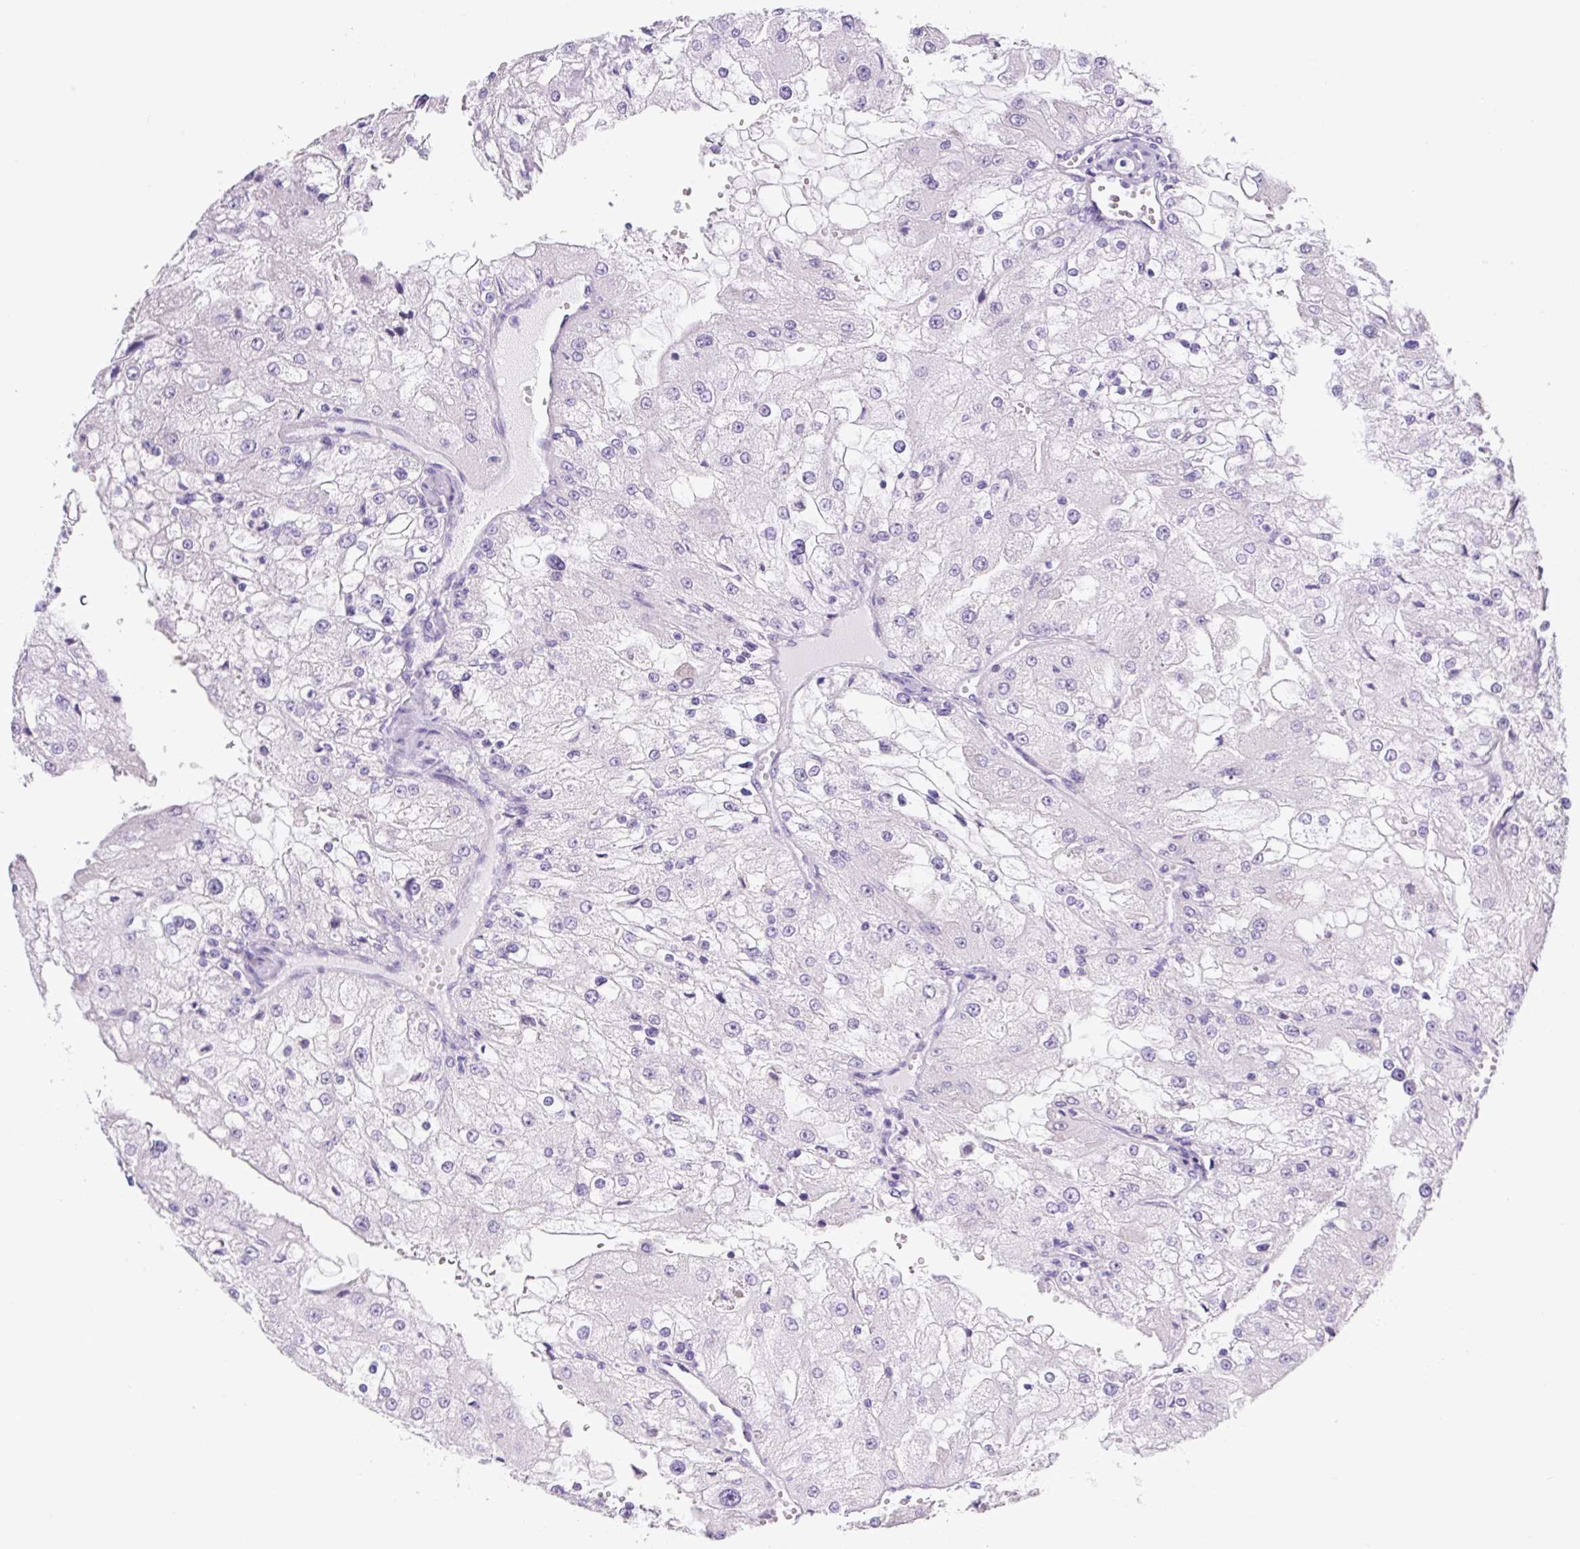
{"staining": {"intensity": "negative", "quantity": "none", "location": "none"}, "tissue": "renal cancer", "cell_type": "Tumor cells", "image_type": "cancer", "snomed": [{"axis": "morphology", "description": "Adenocarcinoma, NOS"}, {"axis": "topography", "description": "Kidney"}], "caption": "Renal cancer (adenocarcinoma) stained for a protein using immunohistochemistry reveals no positivity tumor cells.", "gene": "CAMK2B", "patient": {"sex": "female", "age": 74}}